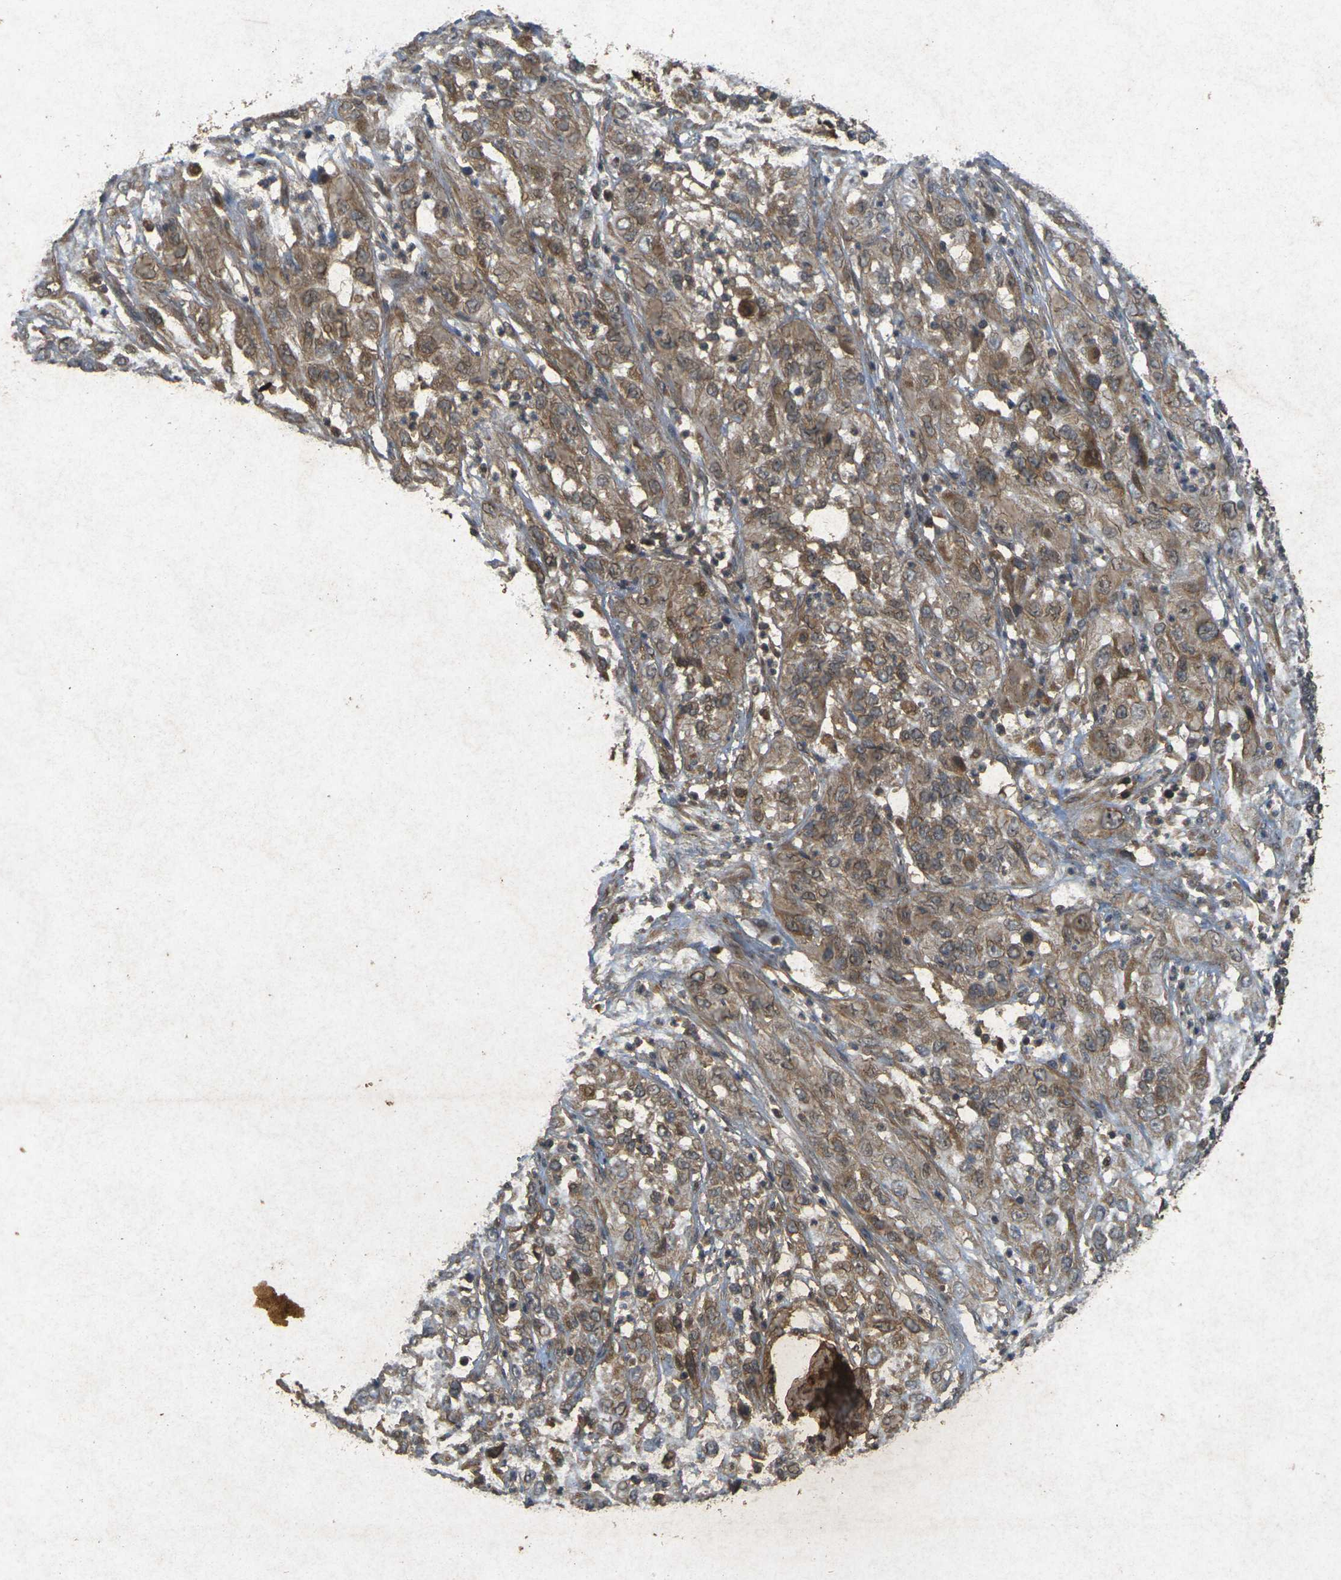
{"staining": {"intensity": "moderate", "quantity": ">75%", "location": "cytoplasmic/membranous"}, "tissue": "cervical cancer", "cell_type": "Tumor cells", "image_type": "cancer", "snomed": [{"axis": "morphology", "description": "Squamous cell carcinoma, NOS"}, {"axis": "topography", "description": "Cervix"}], "caption": "A photomicrograph of human cervical cancer stained for a protein reveals moderate cytoplasmic/membranous brown staining in tumor cells.", "gene": "ERN1", "patient": {"sex": "female", "age": 32}}